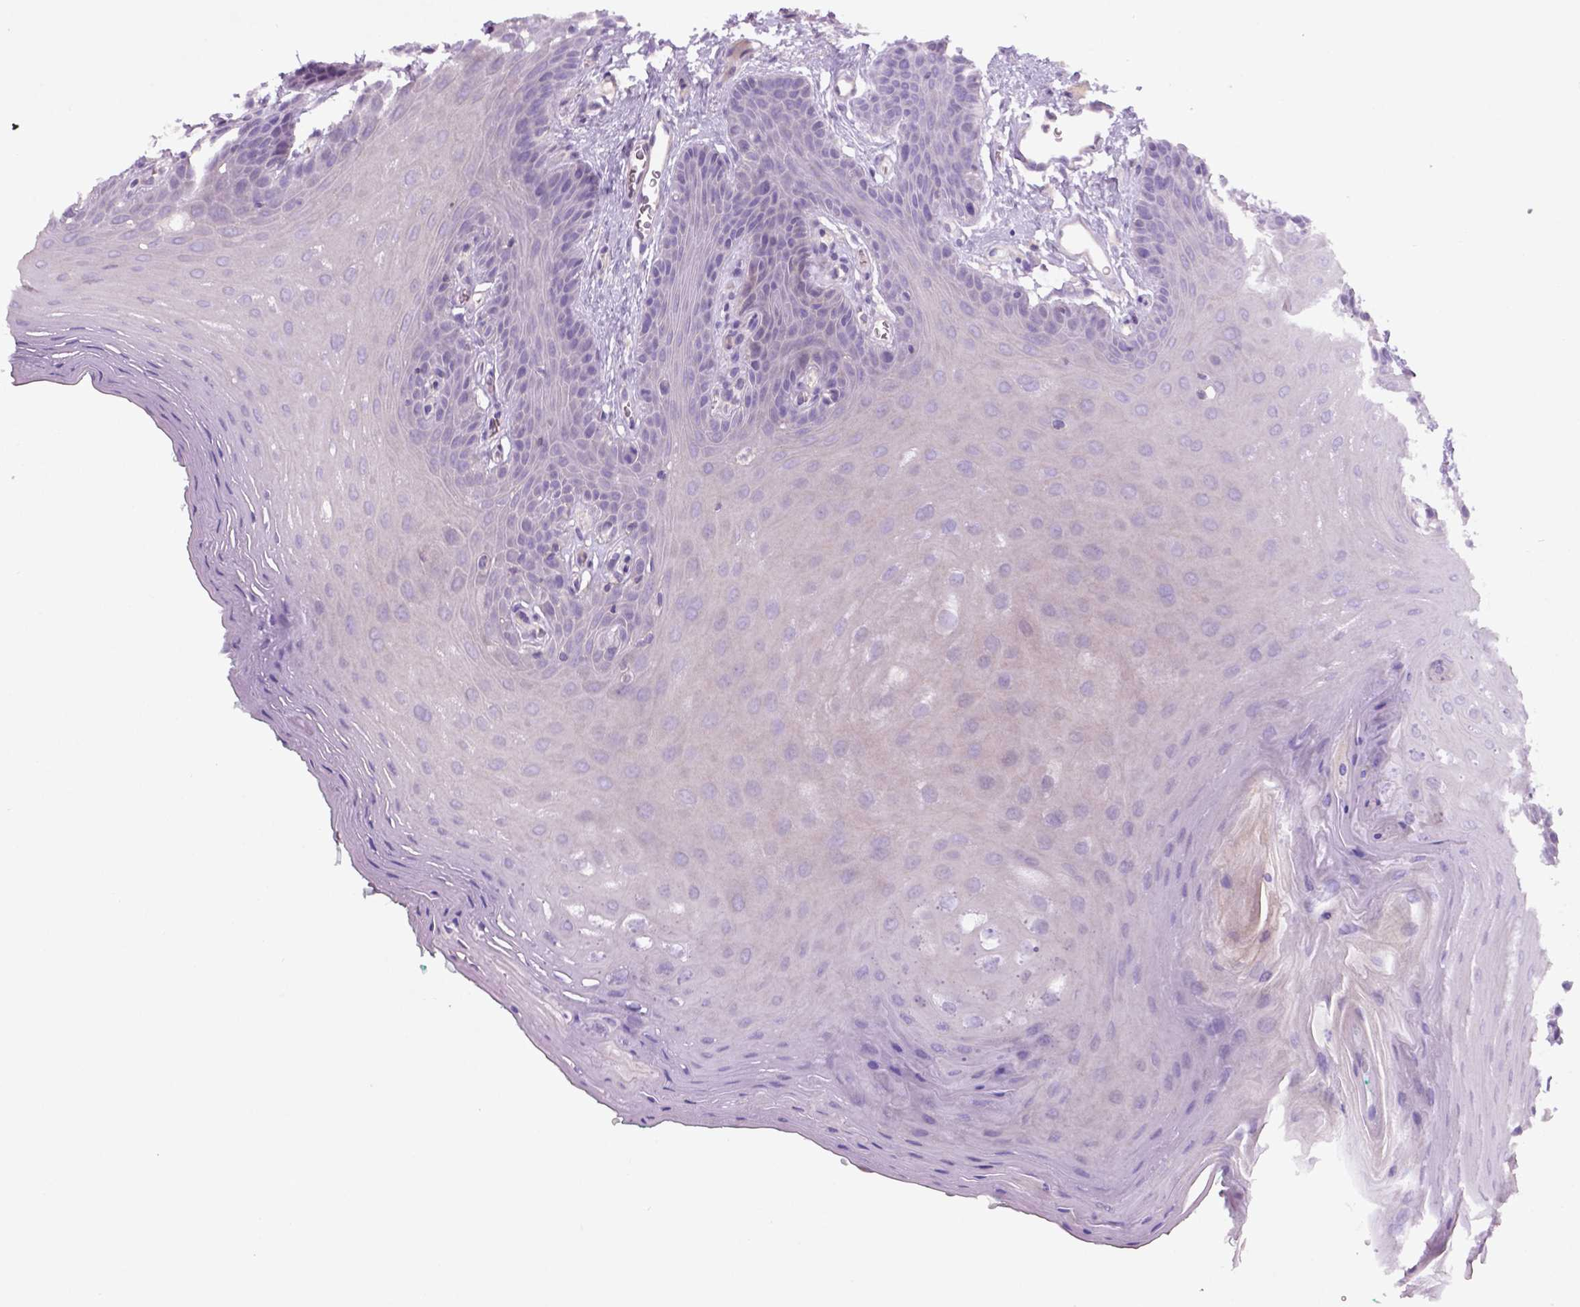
{"staining": {"intensity": "negative", "quantity": "none", "location": "none"}, "tissue": "oral mucosa", "cell_type": "Squamous epithelial cells", "image_type": "normal", "snomed": [{"axis": "morphology", "description": "Normal tissue, NOS"}, {"axis": "morphology", "description": "Squamous cell carcinoma, NOS"}, {"axis": "topography", "description": "Oral tissue"}, {"axis": "topography", "description": "Head-Neck"}], "caption": "Immunohistochemistry (IHC) of normal oral mucosa demonstrates no expression in squamous epithelial cells. Brightfield microscopy of immunohistochemistry (IHC) stained with DAB (3,3'-diaminobenzidine) (brown) and hematoxylin (blue), captured at high magnification.", "gene": "BMP4", "patient": {"sex": "female", "age": 50}}